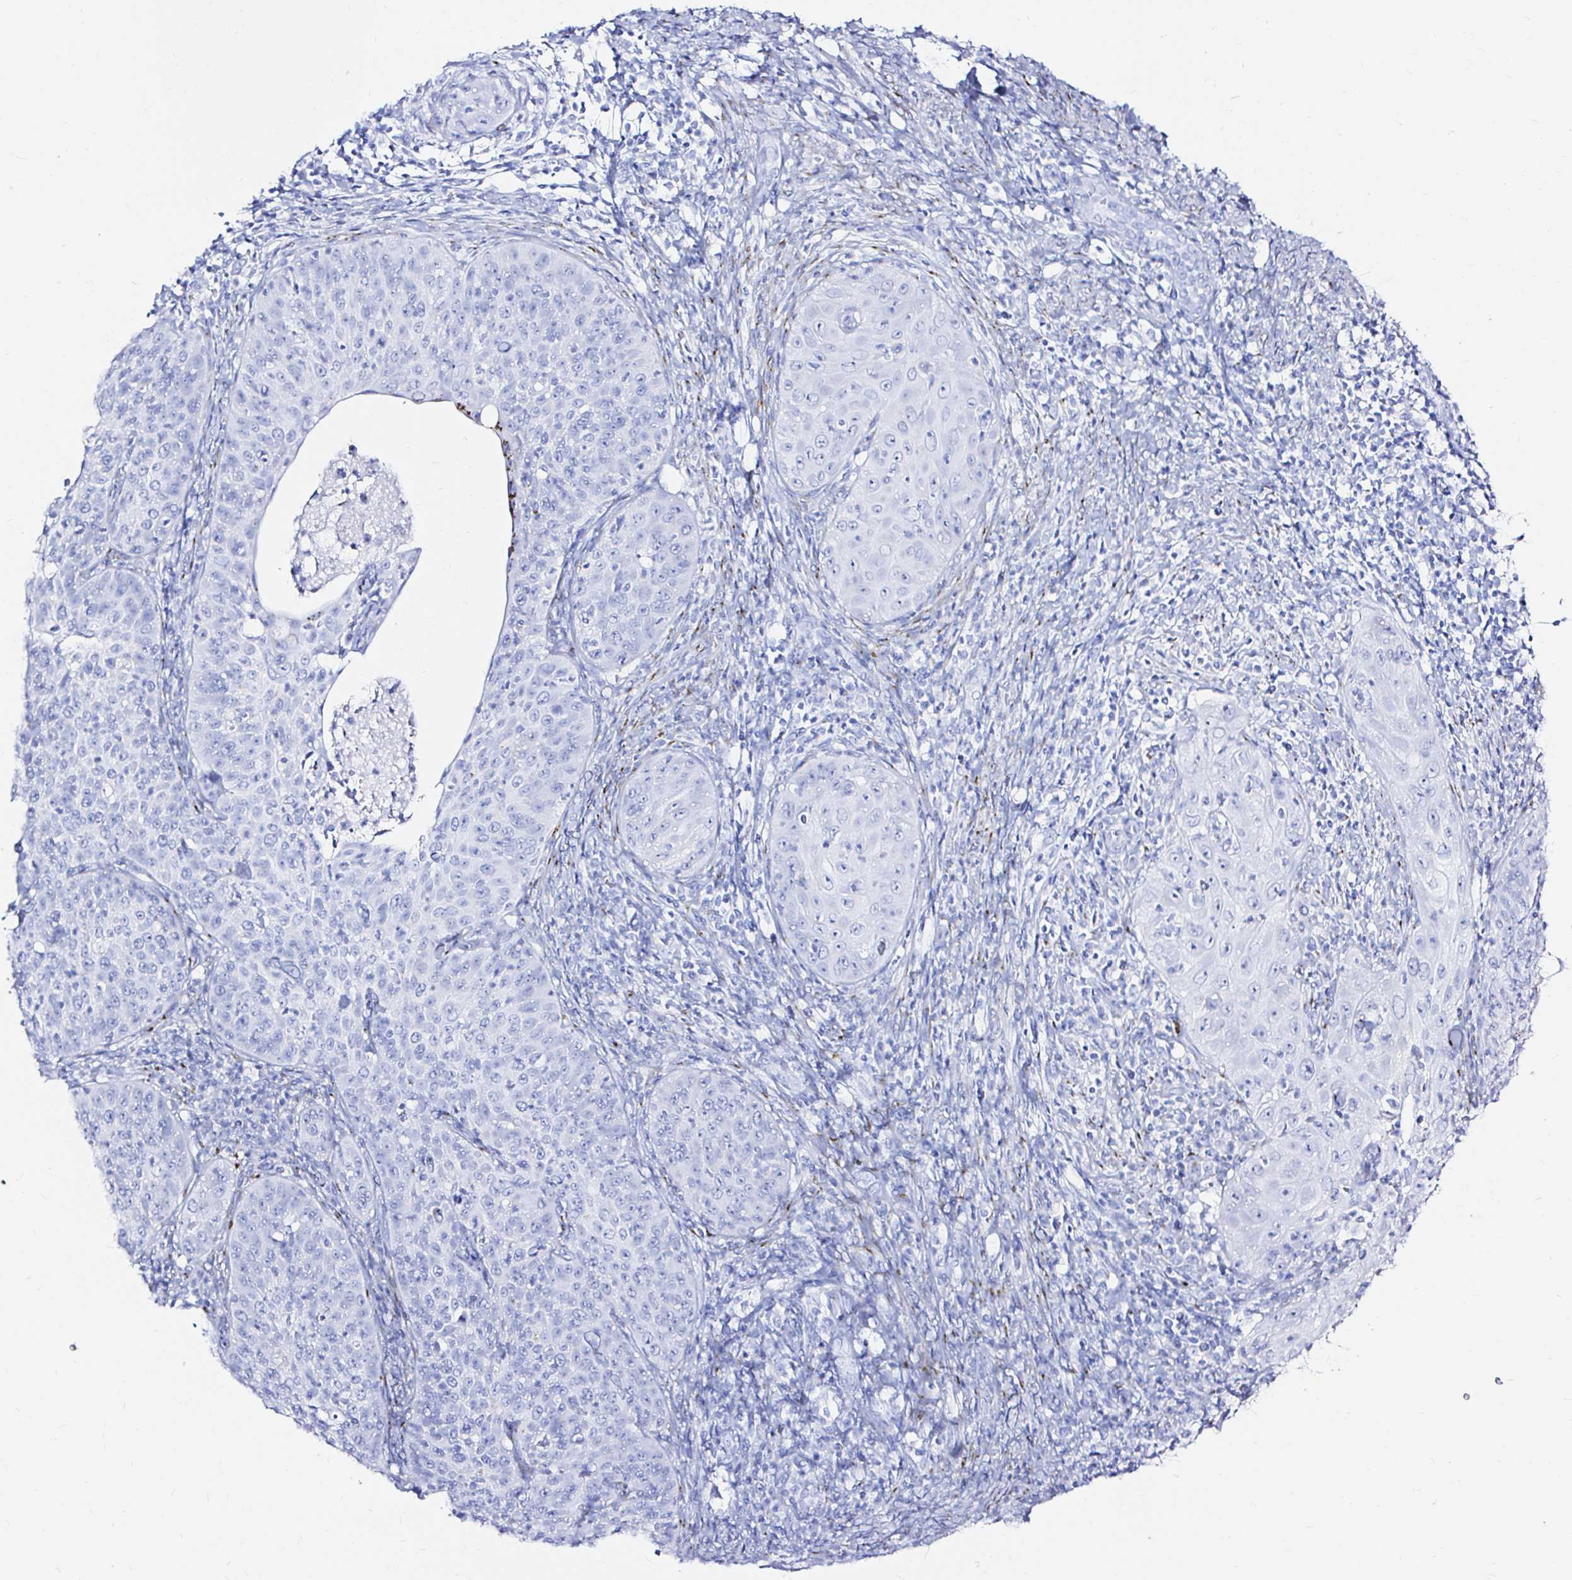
{"staining": {"intensity": "negative", "quantity": "none", "location": "none"}, "tissue": "cervical cancer", "cell_type": "Tumor cells", "image_type": "cancer", "snomed": [{"axis": "morphology", "description": "Squamous cell carcinoma, NOS"}, {"axis": "topography", "description": "Cervix"}], "caption": "Tumor cells are negative for protein expression in human cervical cancer. (DAB immunohistochemistry, high magnification).", "gene": "ZNF432", "patient": {"sex": "female", "age": 30}}